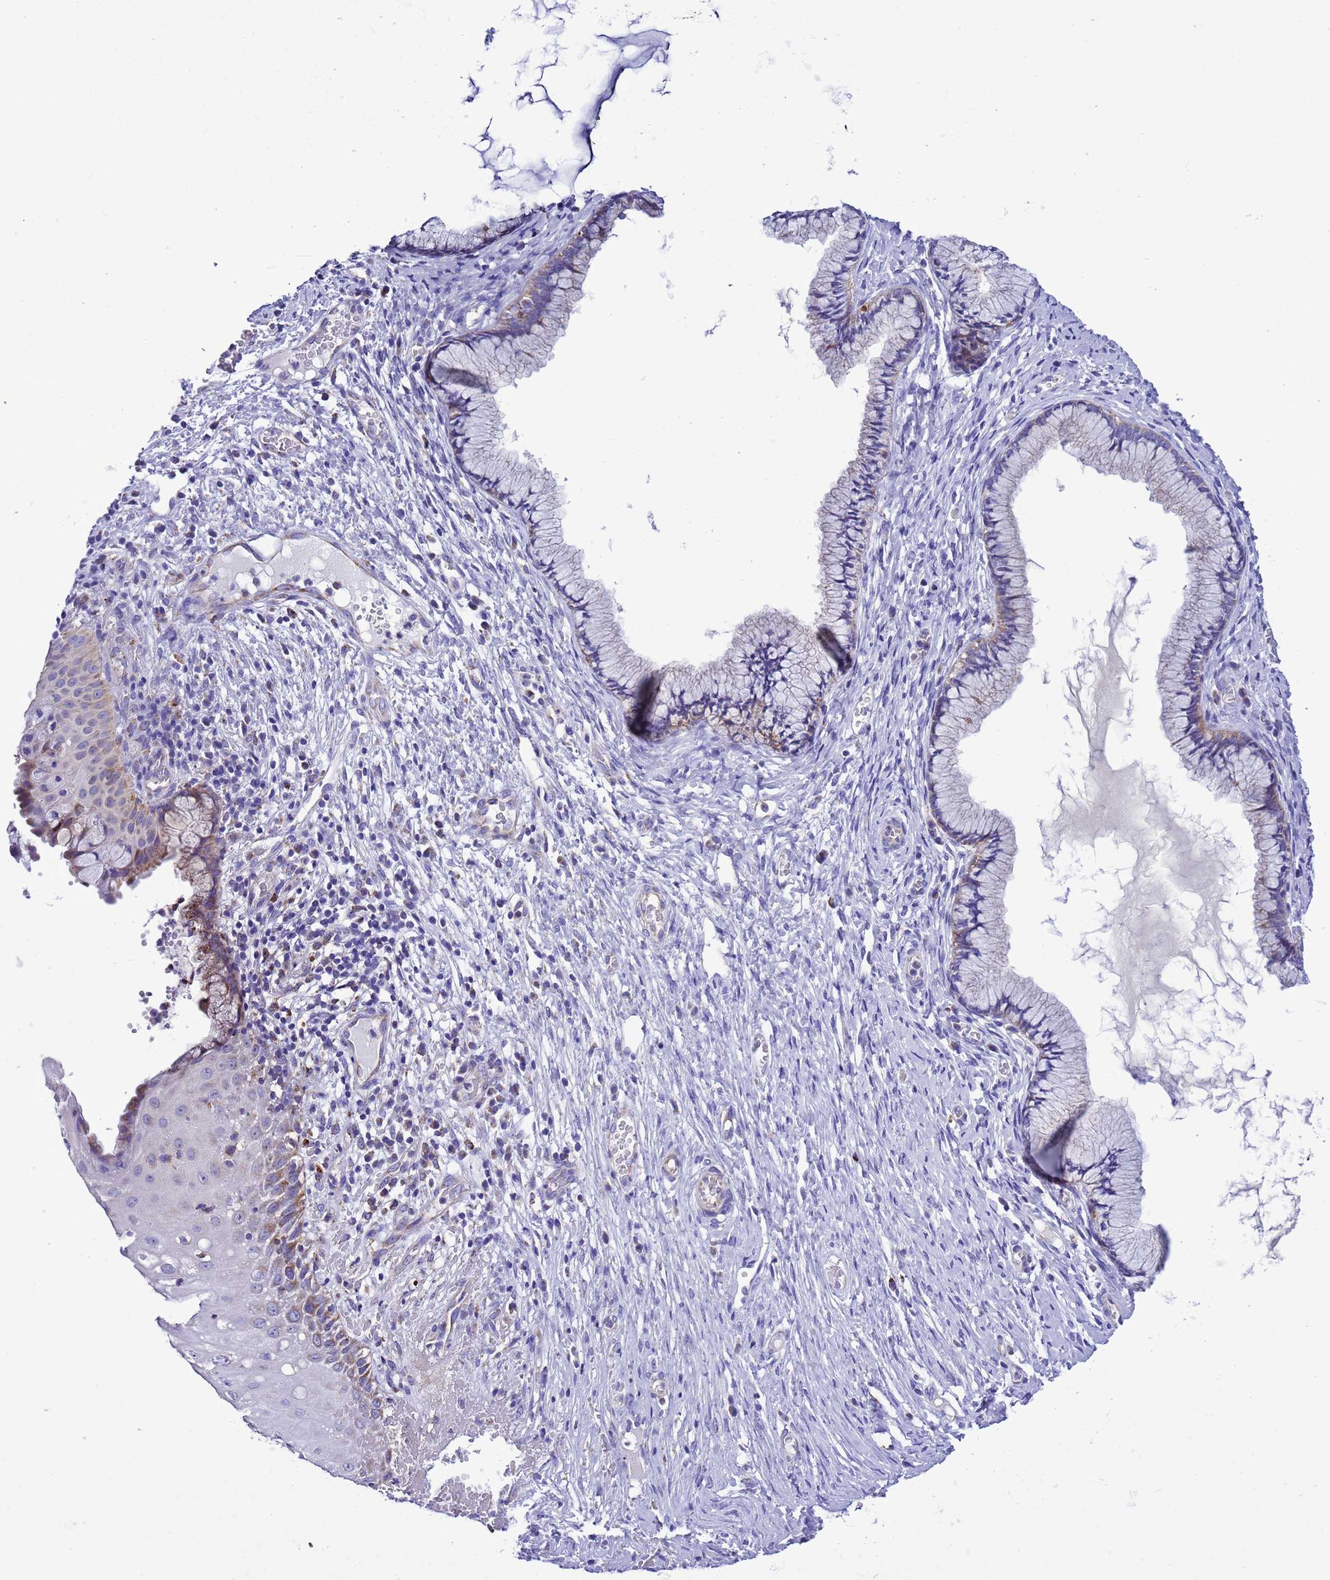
{"staining": {"intensity": "weak", "quantity": "25%-75%", "location": "cytoplasmic/membranous"}, "tissue": "cervix", "cell_type": "Glandular cells", "image_type": "normal", "snomed": [{"axis": "morphology", "description": "Normal tissue, NOS"}, {"axis": "topography", "description": "Cervix"}], "caption": "Unremarkable cervix displays weak cytoplasmic/membranous positivity in about 25%-75% of glandular cells (Brightfield microscopy of DAB IHC at high magnification)..", "gene": "CCDC191", "patient": {"sex": "female", "age": 42}}